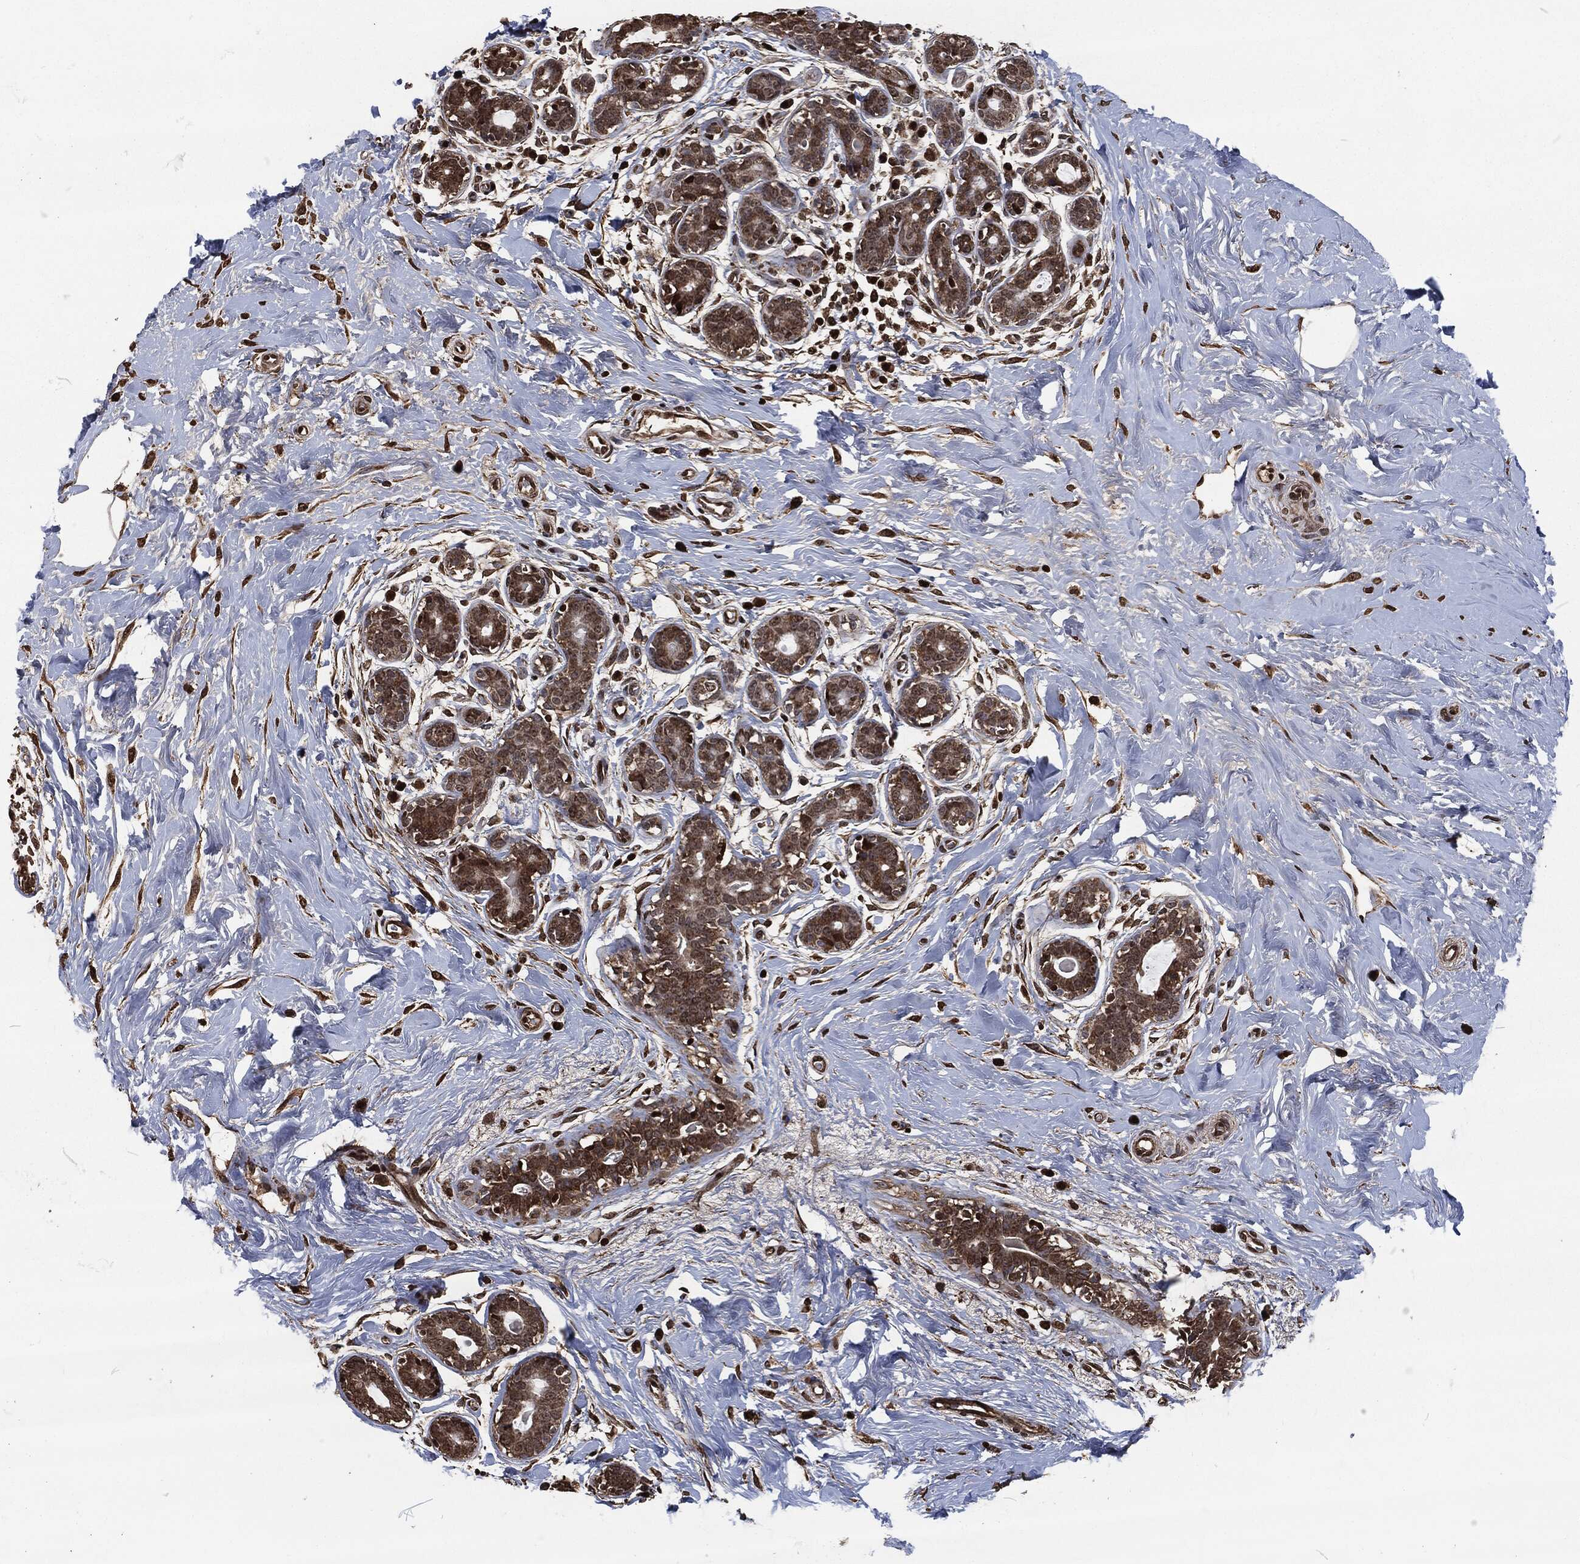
{"staining": {"intensity": "strong", "quantity": "25%-75%", "location": "nuclear"}, "tissue": "breast", "cell_type": "Adipocytes", "image_type": "normal", "snomed": [{"axis": "morphology", "description": "Normal tissue, NOS"}, {"axis": "topography", "description": "Breast"}], "caption": "Immunohistochemical staining of unremarkable human breast exhibits strong nuclear protein expression in approximately 25%-75% of adipocytes.", "gene": "SNAI1", "patient": {"sex": "female", "age": 43}}